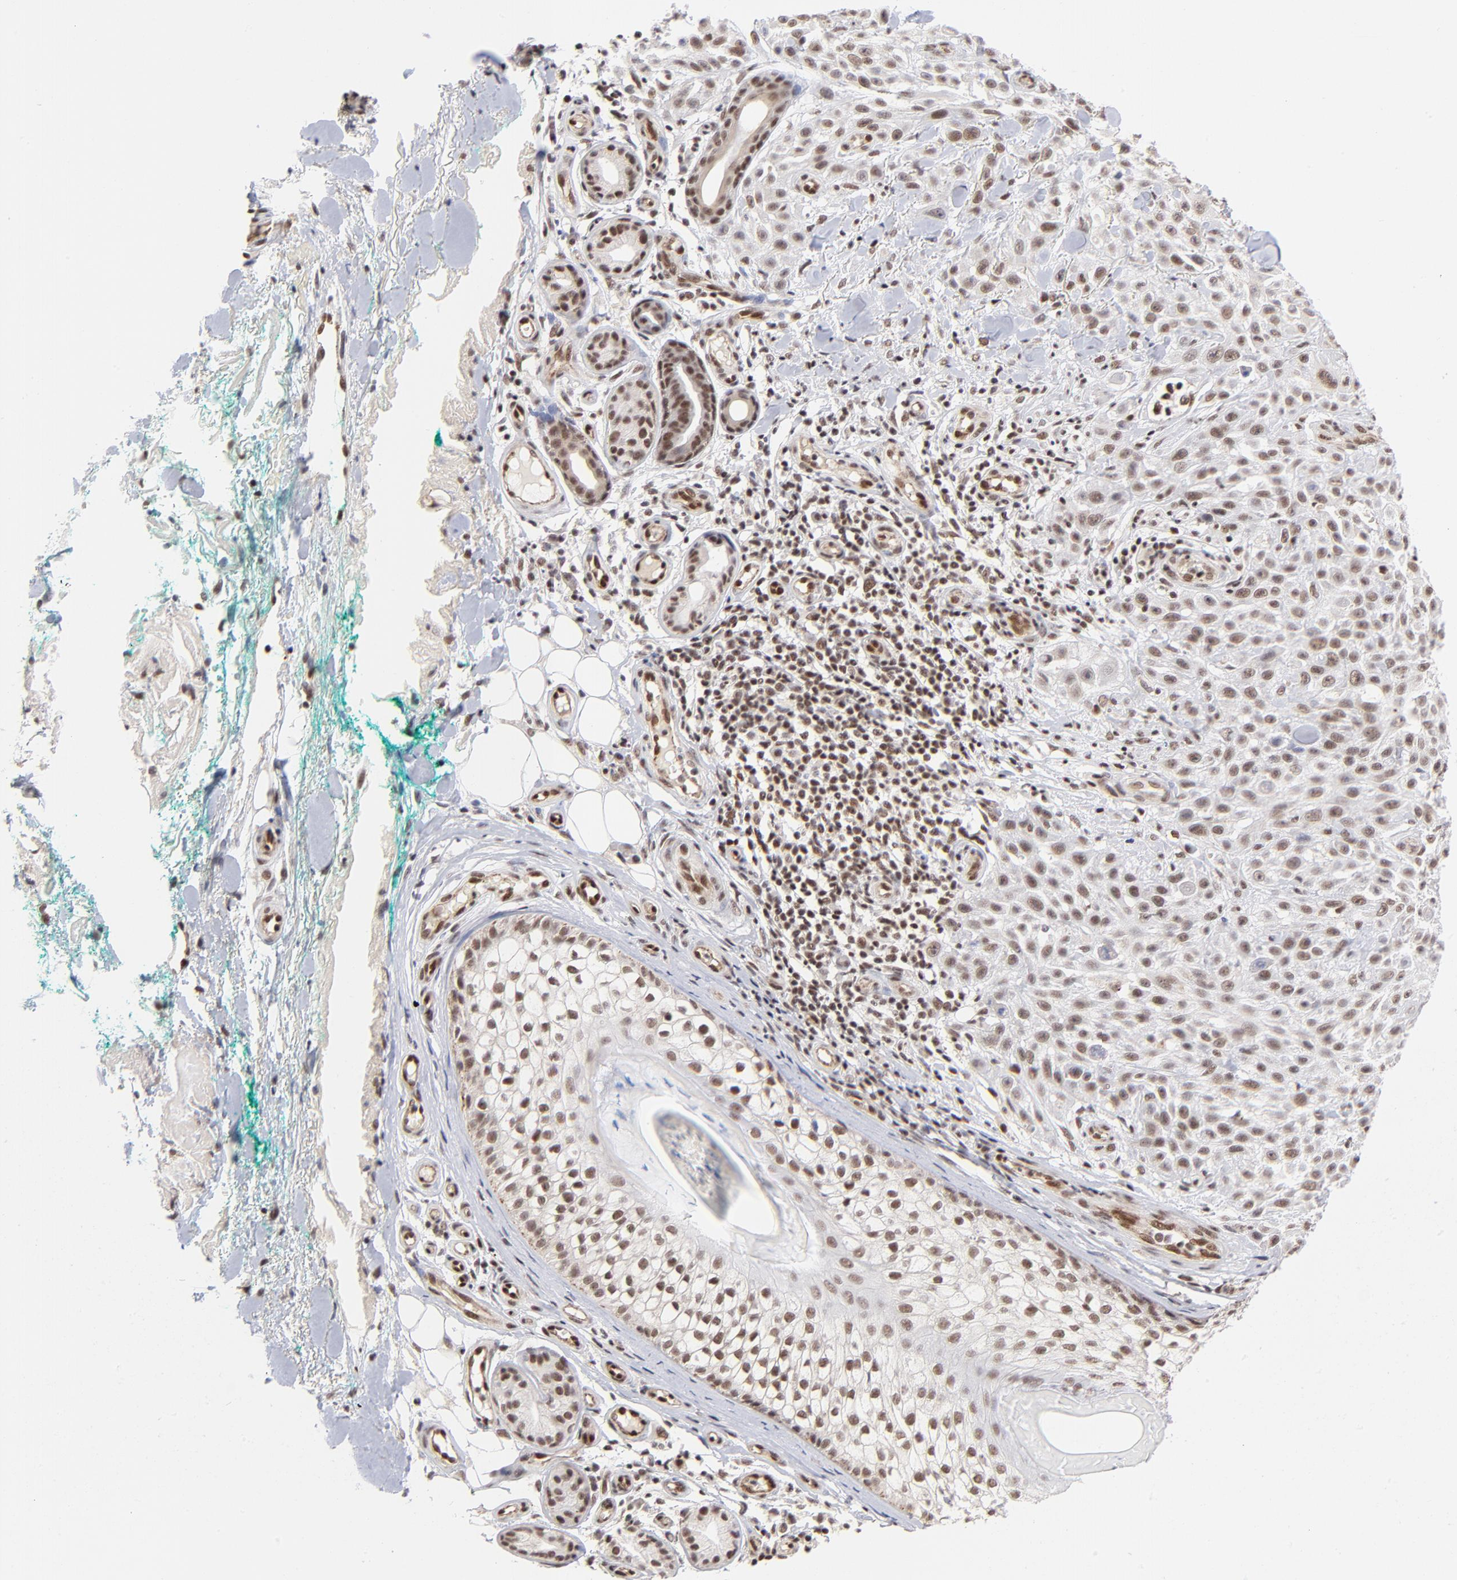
{"staining": {"intensity": "weak", "quantity": ">75%", "location": "nuclear"}, "tissue": "skin cancer", "cell_type": "Tumor cells", "image_type": "cancer", "snomed": [{"axis": "morphology", "description": "Squamous cell carcinoma, NOS"}, {"axis": "topography", "description": "Skin"}], "caption": "DAB (3,3'-diaminobenzidine) immunohistochemical staining of skin squamous cell carcinoma demonstrates weak nuclear protein staining in about >75% of tumor cells.", "gene": "GABPA", "patient": {"sex": "female", "age": 42}}